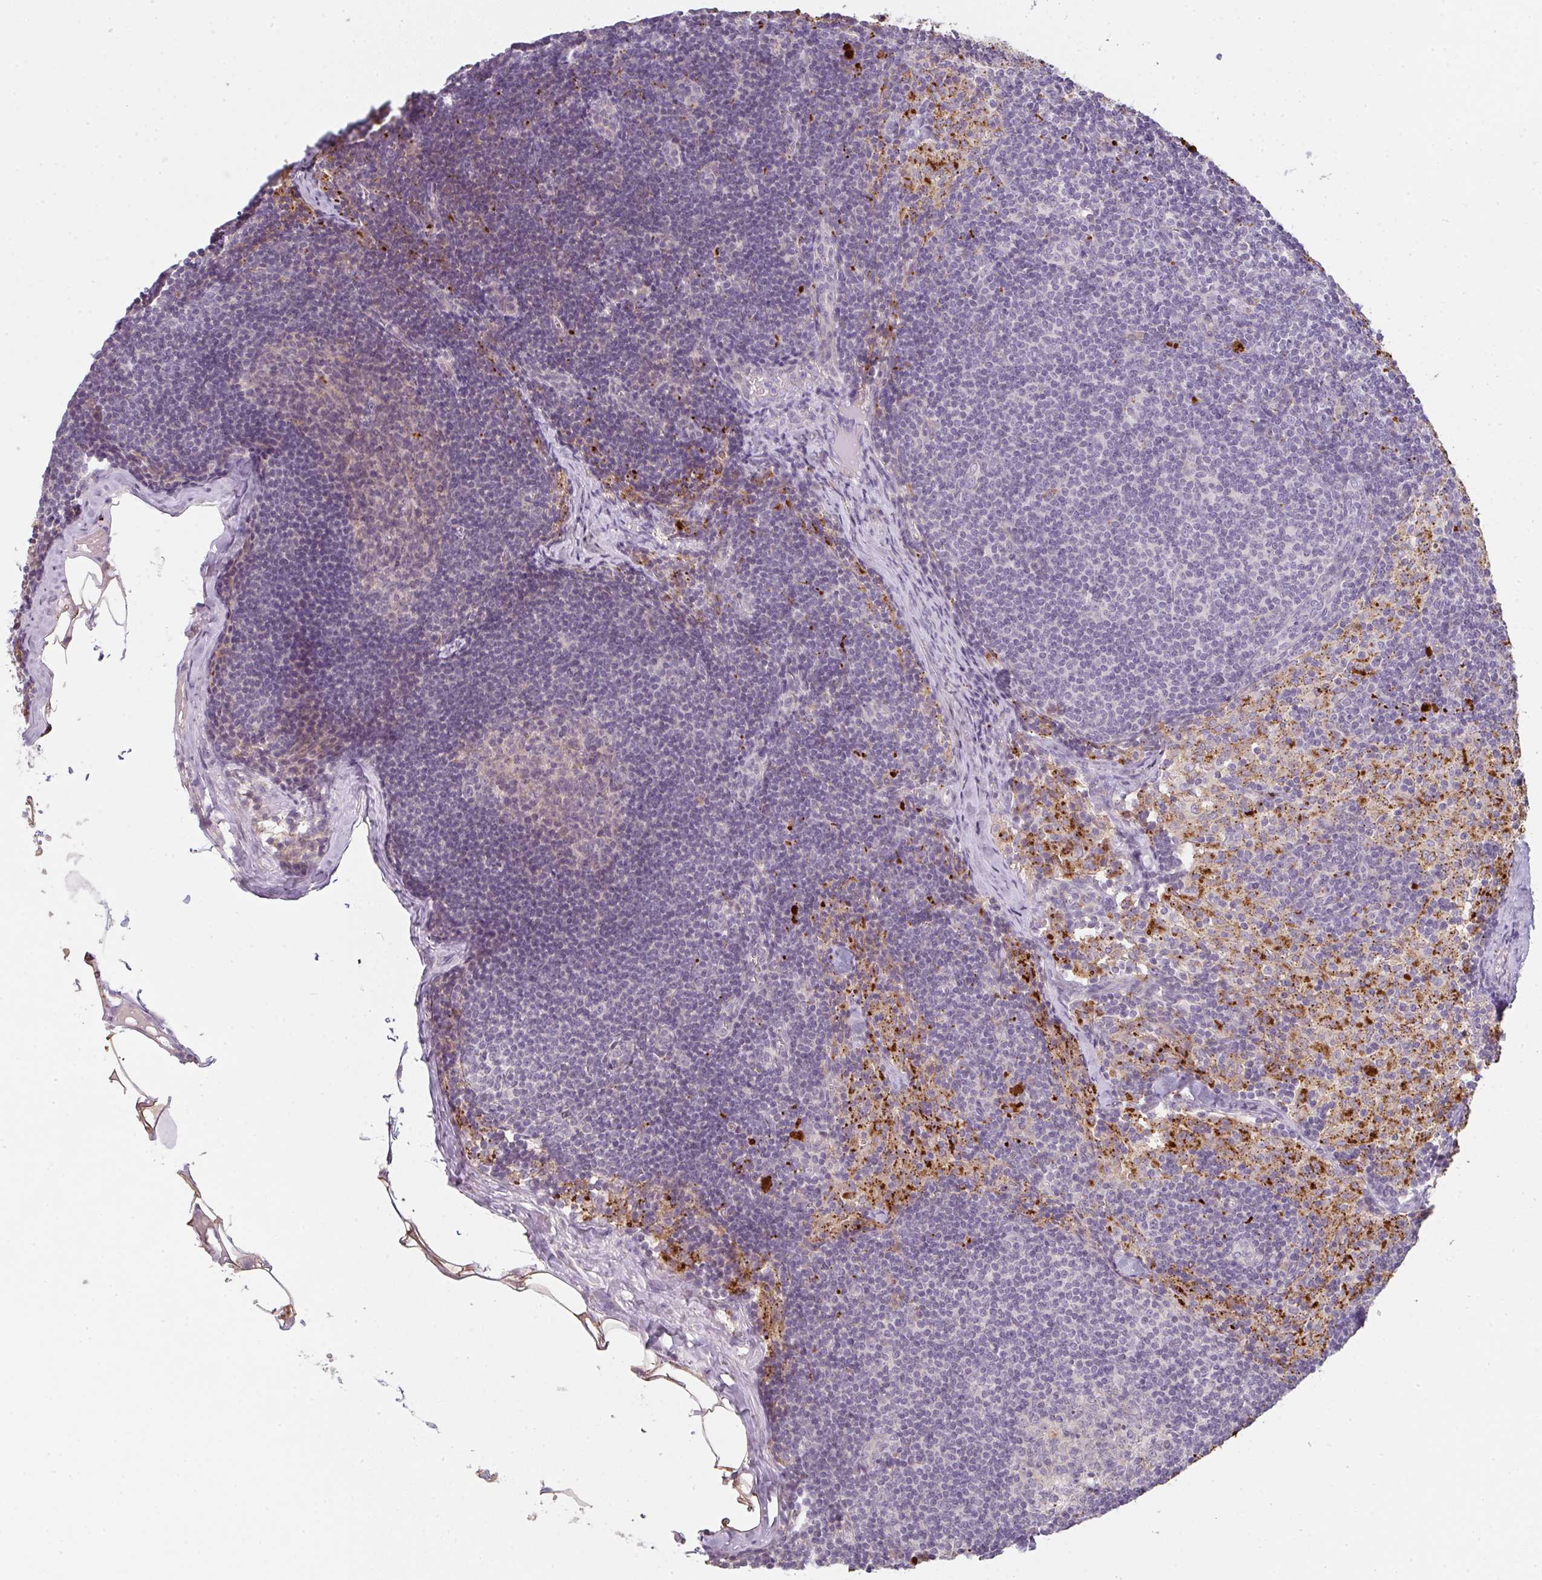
{"staining": {"intensity": "negative", "quantity": "none", "location": "none"}, "tissue": "lymph node", "cell_type": "Germinal center cells", "image_type": "normal", "snomed": [{"axis": "morphology", "description": "Normal tissue, NOS"}, {"axis": "topography", "description": "Lymph node"}], "caption": "Immunohistochemistry (IHC) image of normal lymph node stained for a protein (brown), which displays no staining in germinal center cells.", "gene": "TMEM237", "patient": {"sex": "female", "age": 31}}